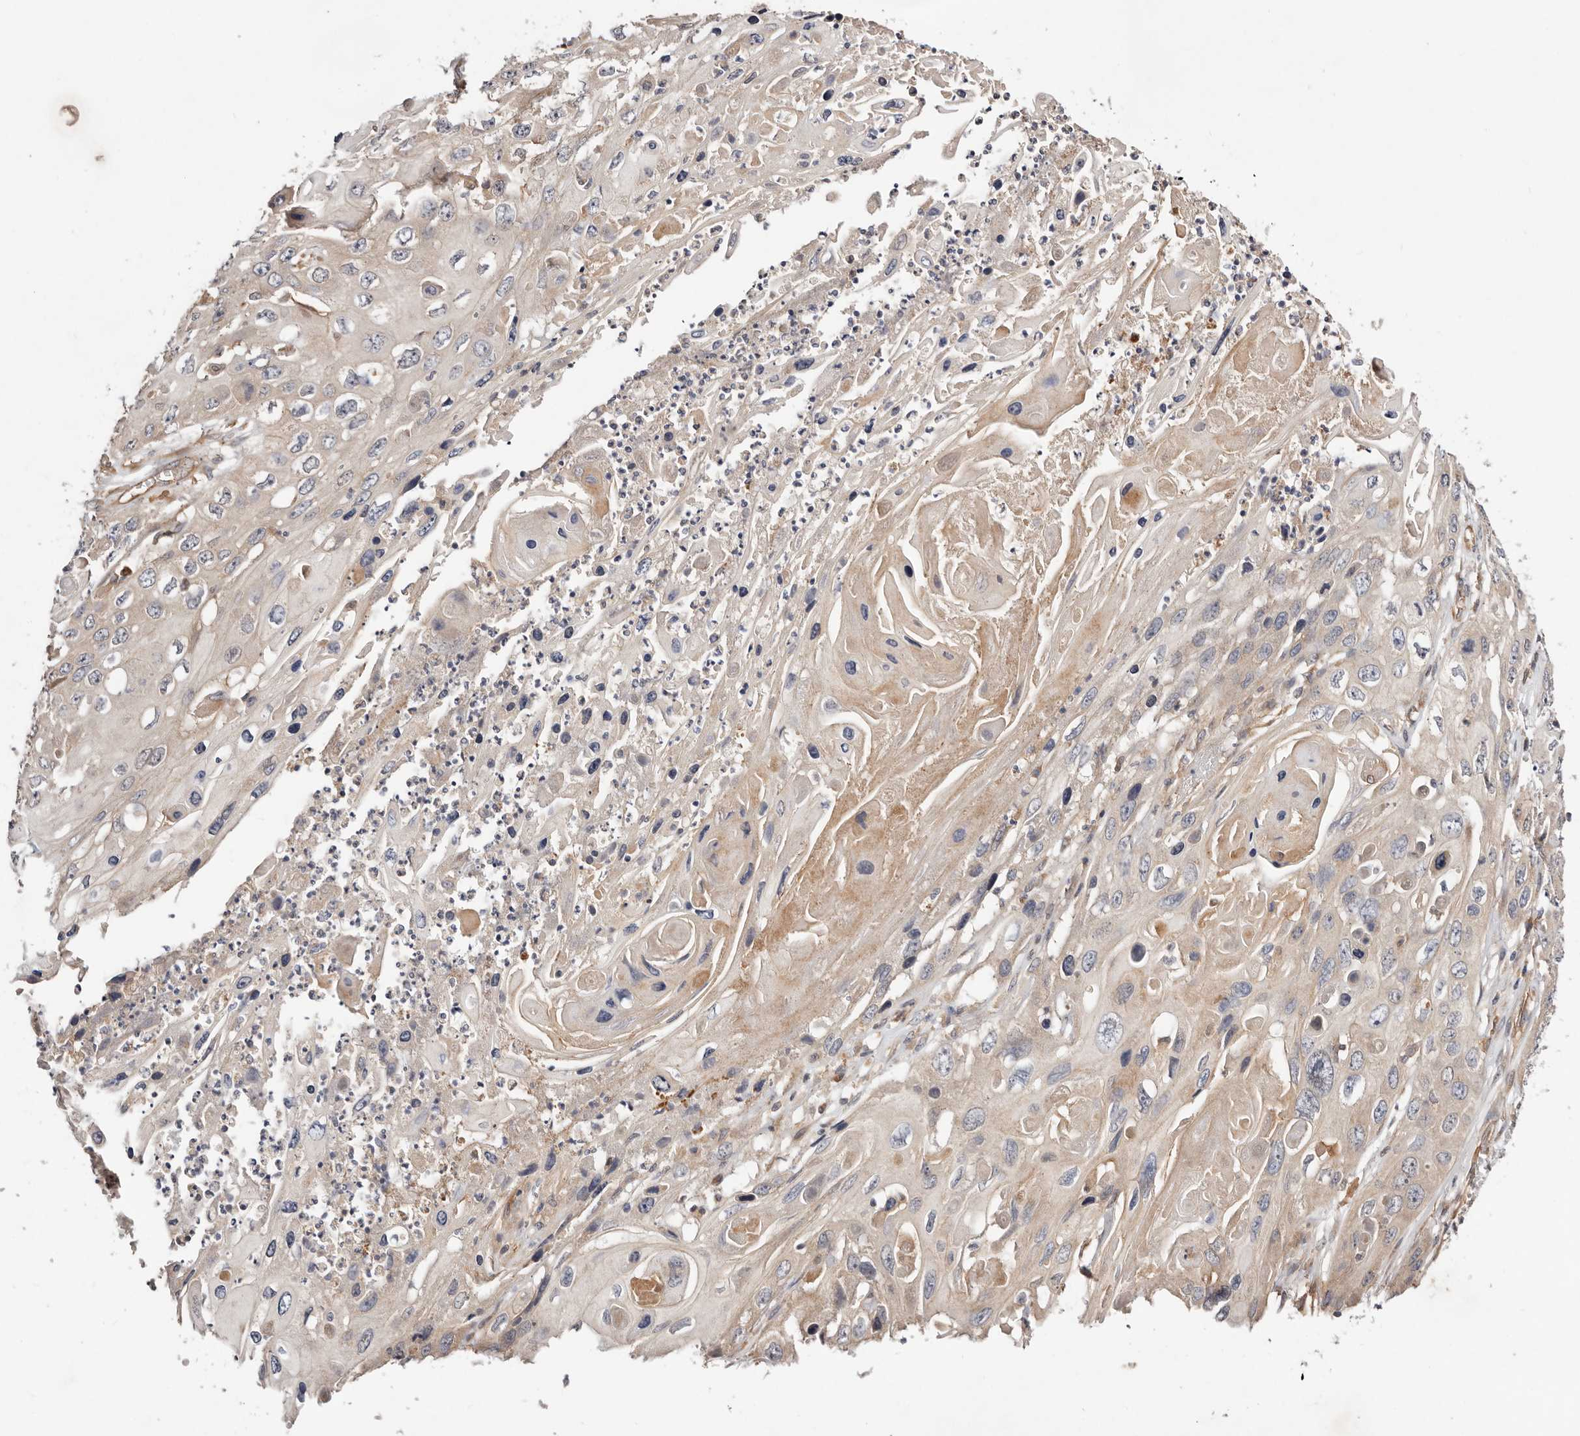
{"staining": {"intensity": "negative", "quantity": "none", "location": "none"}, "tissue": "skin cancer", "cell_type": "Tumor cells", "image_type": "cancer", "snomed": [{"axis": "morphology", "description": "Squamous cell carcinoma, NOS"}, {"axis": "topography", "description": "Skin"}], "caption": "This is an IHC image of human skin squamous cell carcinoma. There is no expression in tumor cells.", "gene": "MACF1", "patient": {"sex": "male", "age": 55}}